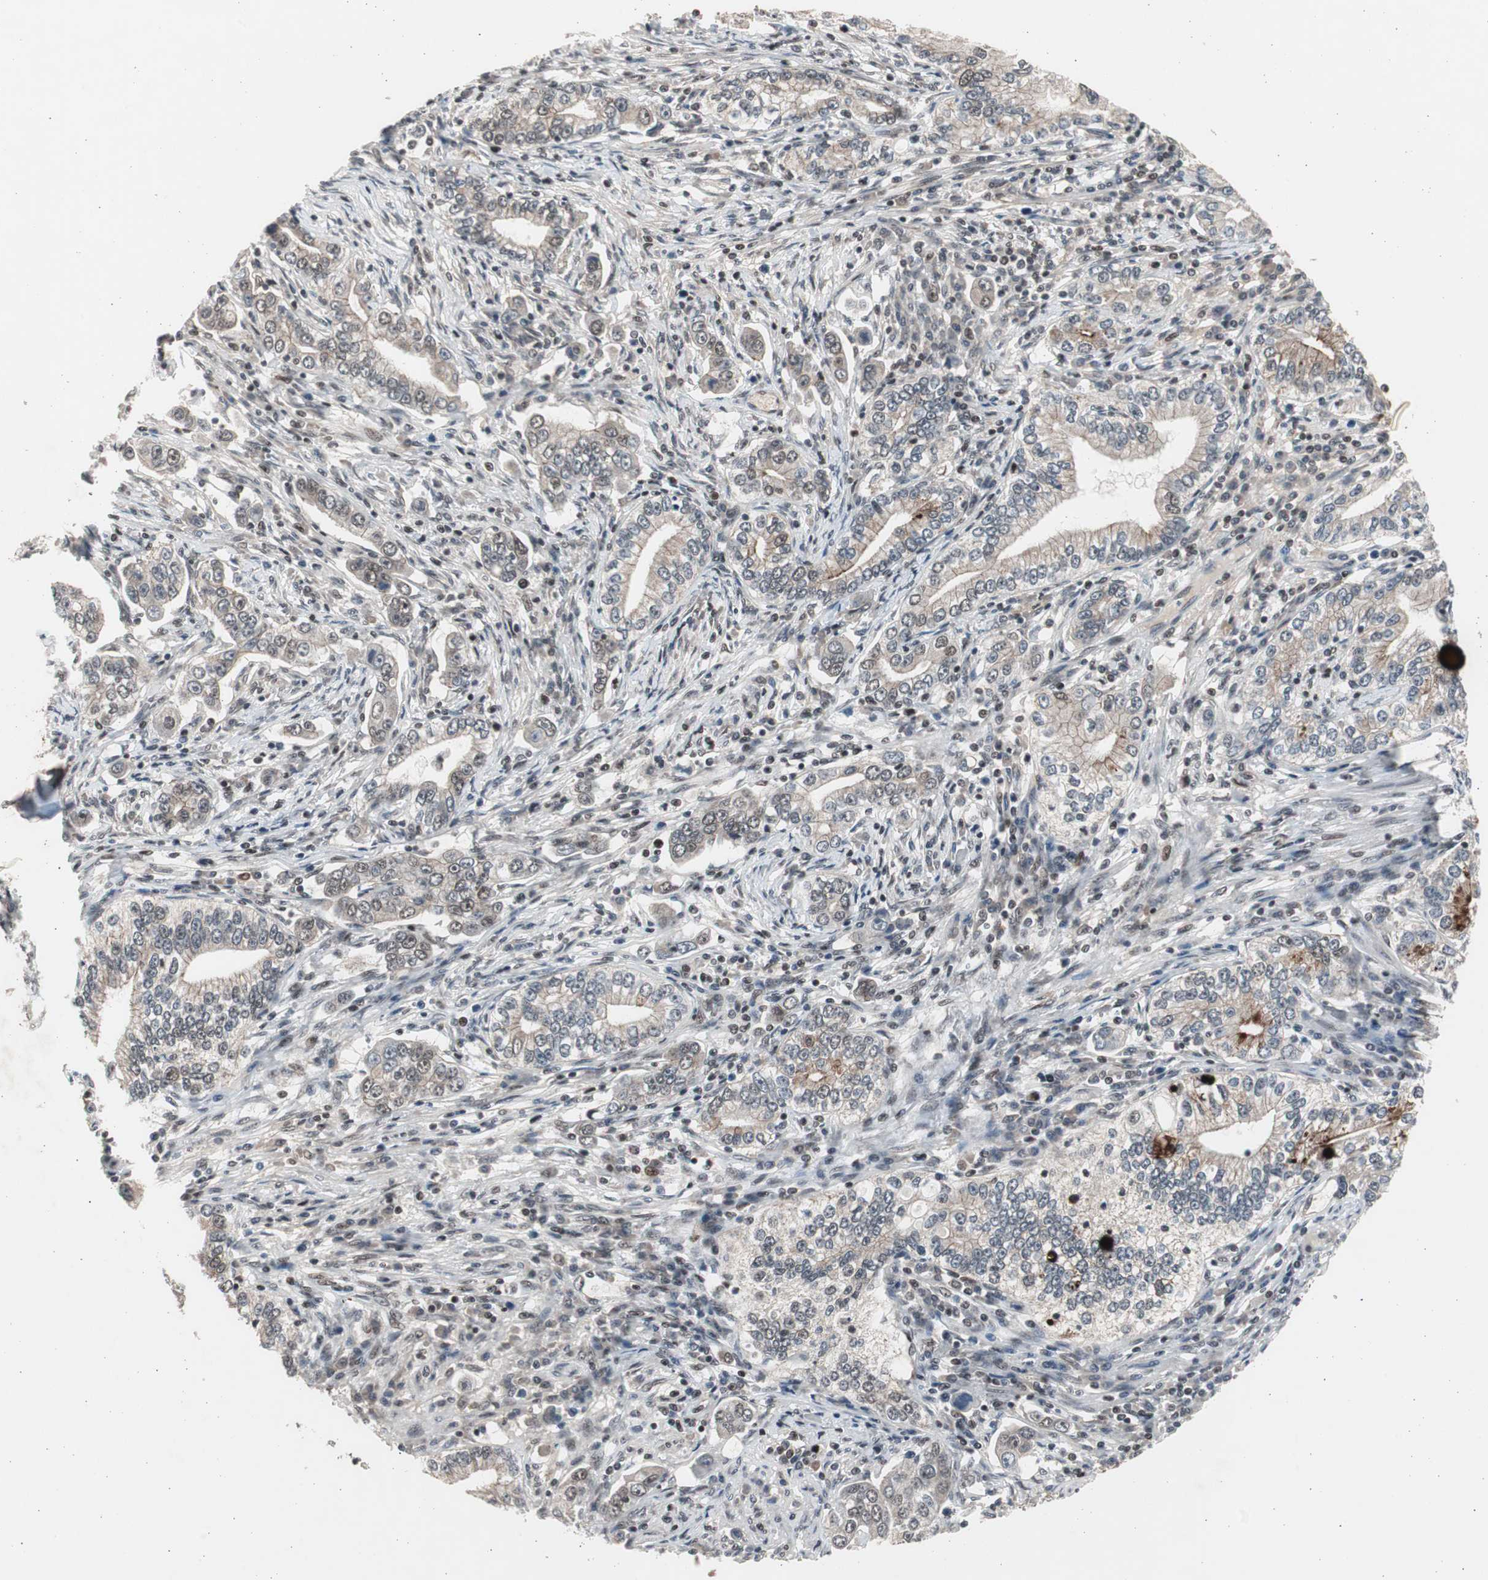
{"staining": {"intensity": "strong", "quantity": ">75%", "location": "nuclear"}, "tissue": "stomach cancer", "cell_type": "Tumor cells", "image_type": "cancer", "snomed": [{"axis": "morphology", "description": "Adenocarcinoma, NOS"}, {"axis": "topography", "description": "Stomach, lower"}], "caption": "An immunohistochemistry micrograph of tumor tissue is shown. Protein staining in brown highlights strong nuclear positivity in adenocarcinoma (stomach) within tumor cells.", "gene": "RPA1", "patient": {"sex": "female", "age": 72}}